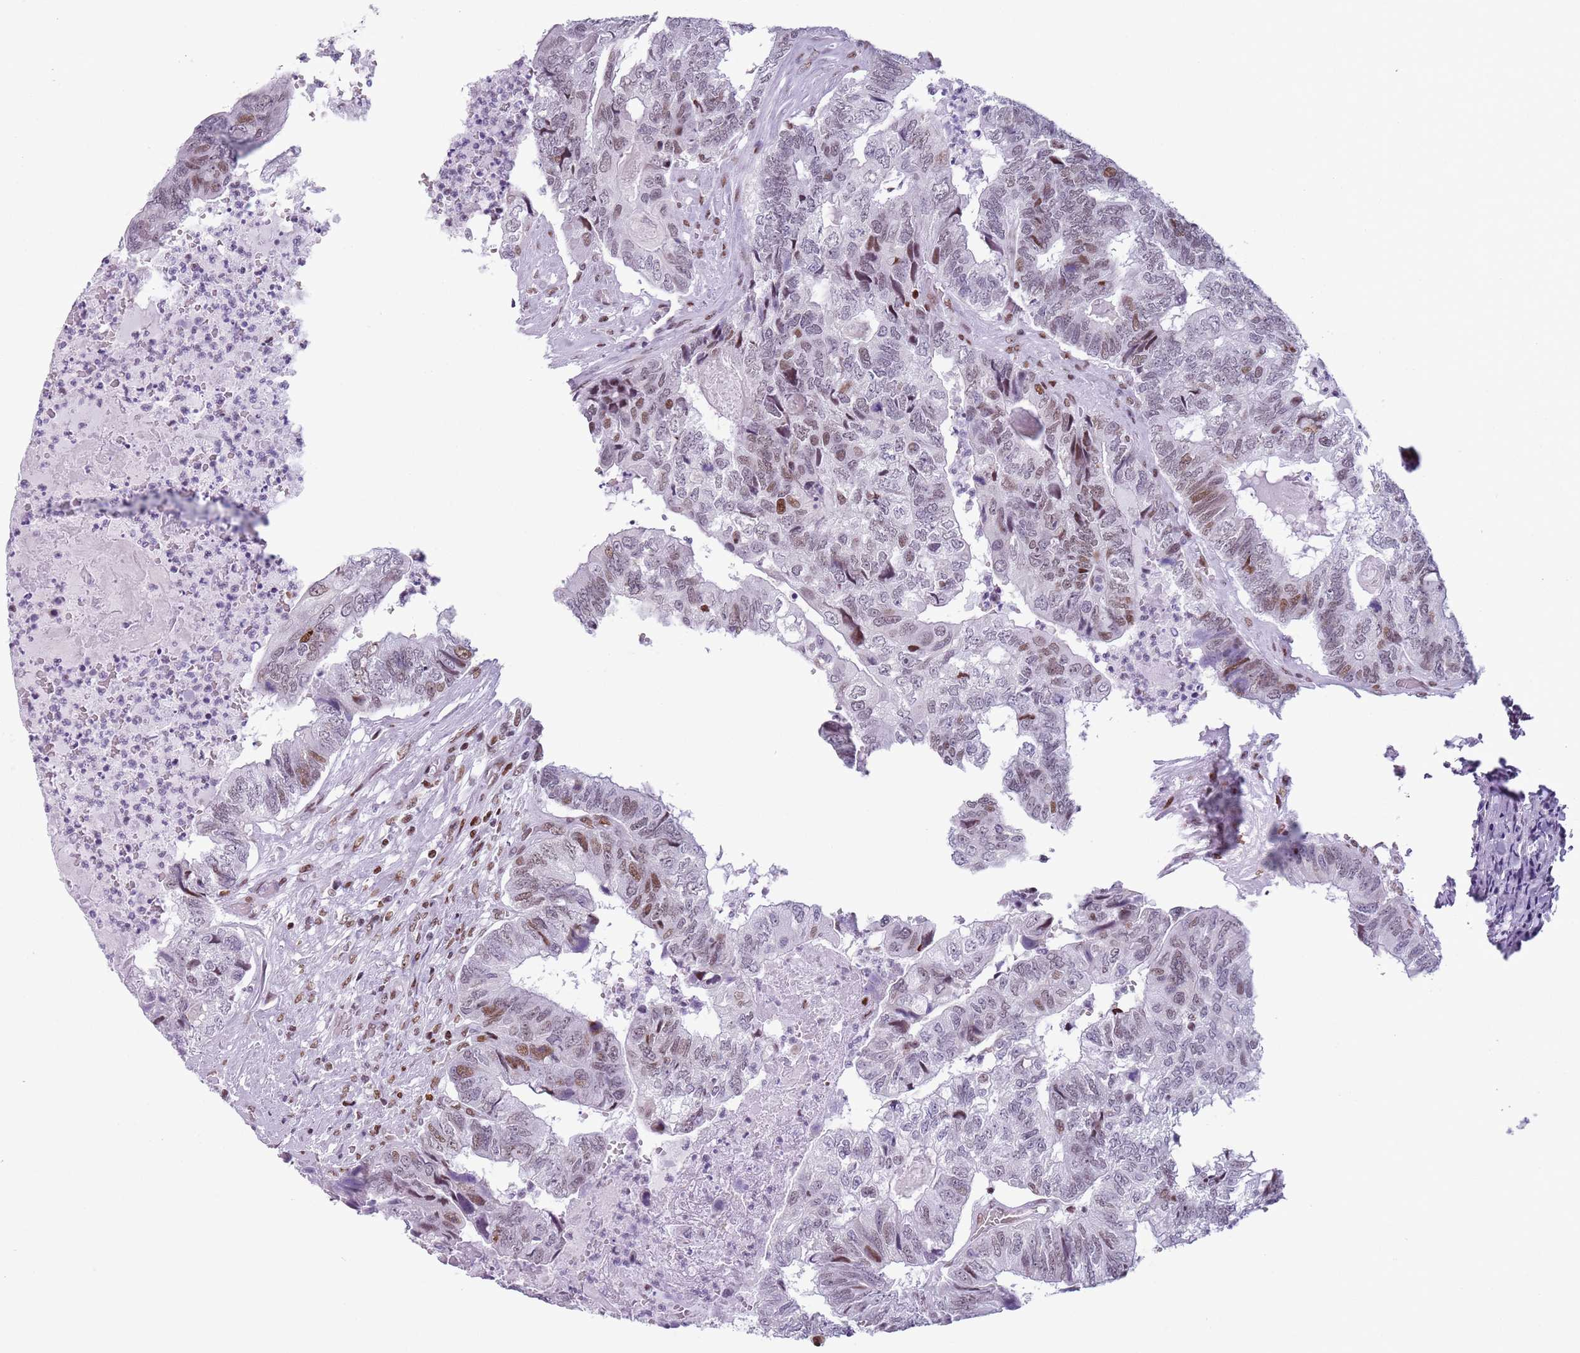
{"staining": {"intensity": "moderate", "quantity": "25%-75%", "location": "nuclear"}, "tissue": "colorectal cancer", "cell_type": "Tumor cells", "image_type": "cancer", "snomed": [{"axis": "morphology", "description": "Adenocarcinoma, NOS"}, {"axis": "topography", "description": "Colon"}], "caption": "Protein expression analysis of human colorectal cancer (adenocarcinoma) reveals moderate nuclear expression in approximately 25%-75% of tumor cells.", "gene": "FAM104B", "patient": {"sex": "female", "age": 67}}